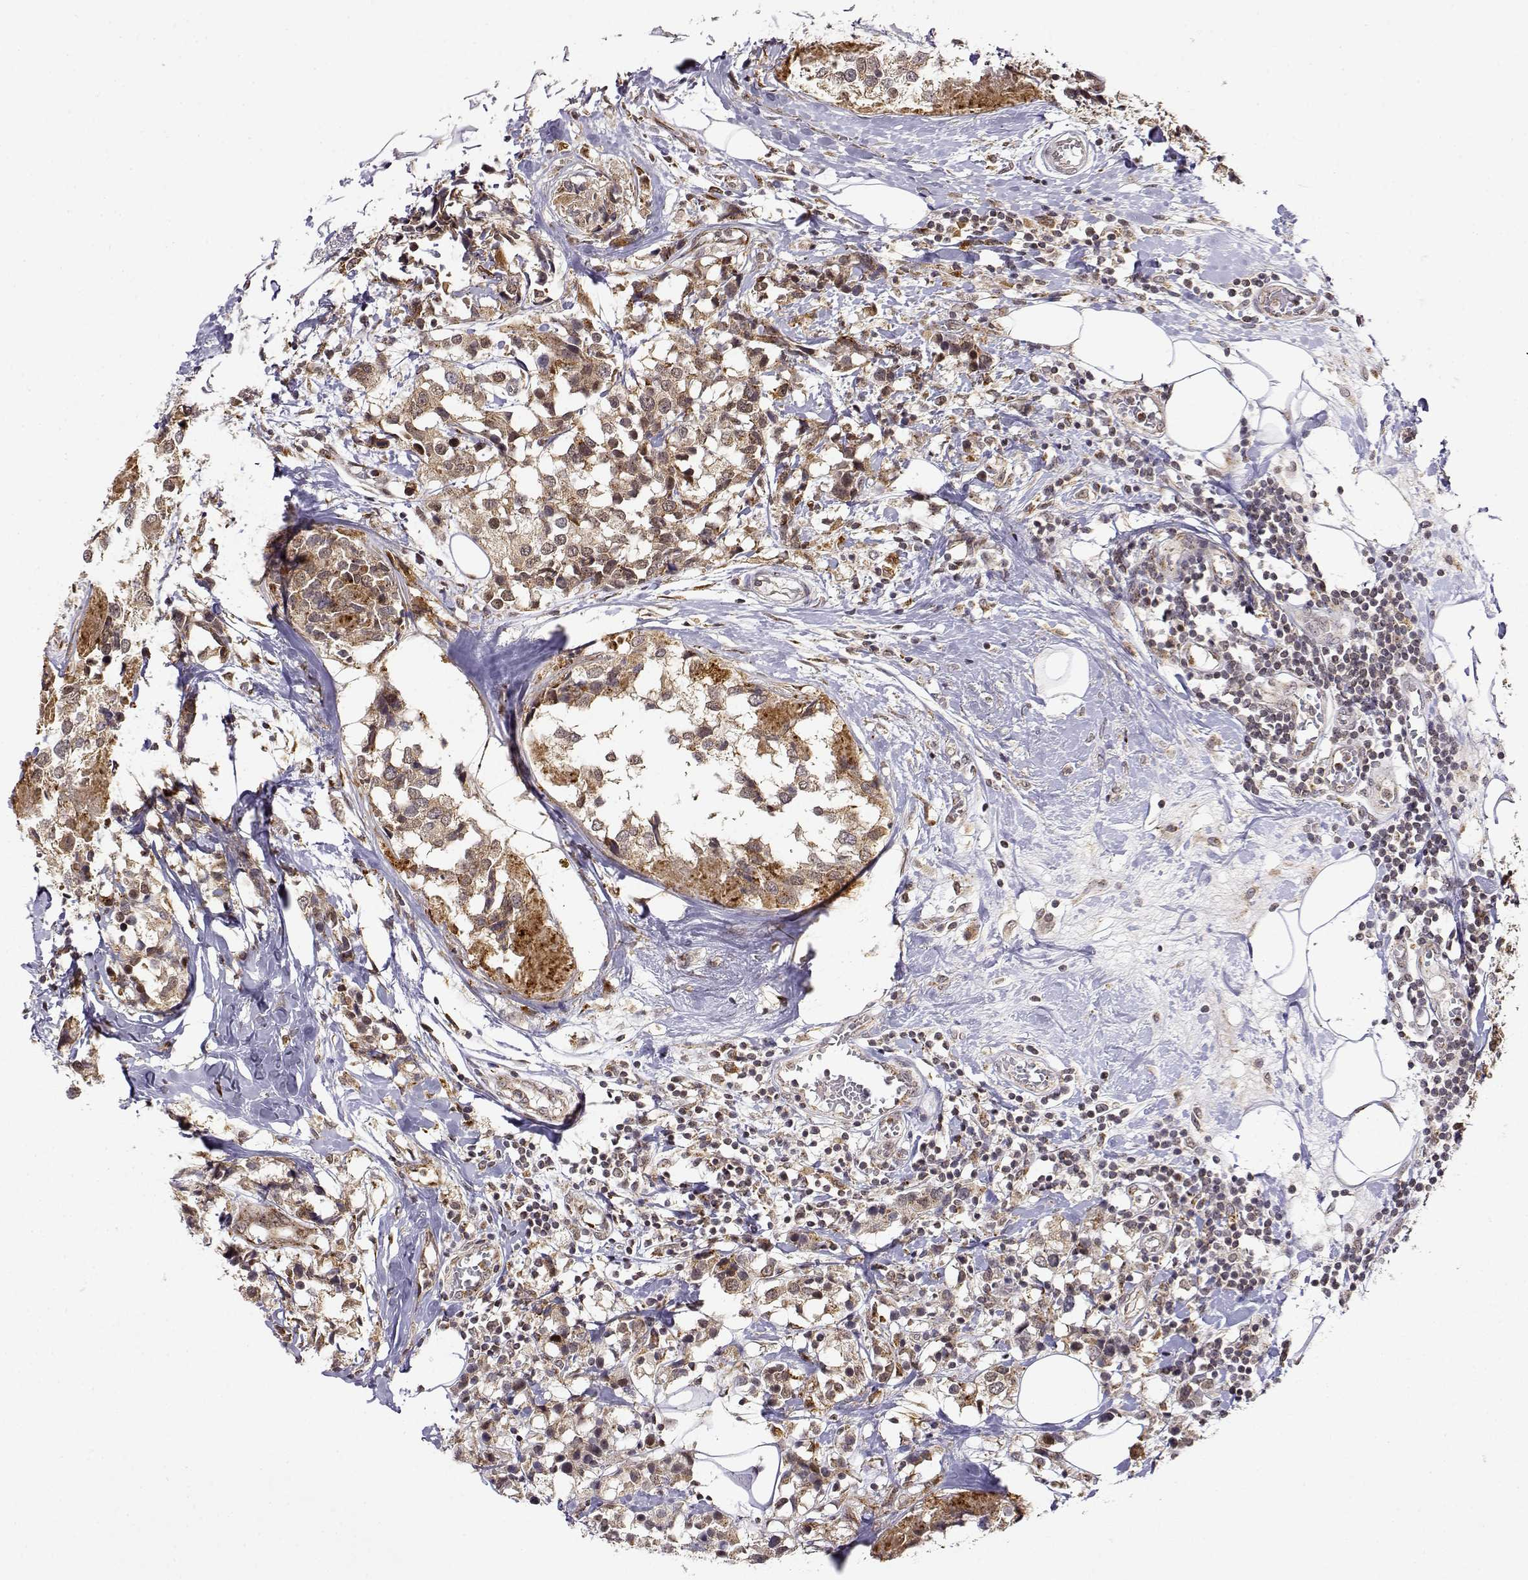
{"staining": {"intensity": "moderate", "quantity": ">75%", "location": "cytoplasmic/membranous"}, "tissue": "breast cancer", "cell_type": "Tumor cells", "image_type": "cancer", "snomed": [{"axis": "morphology", "description": "Lobular carcinoma"}, {"axis": "topography", "description": "Breast"}], "caption": "The immunohistochemical stain labels moderate cytoplasmic/membranous positivity in tumor cells of lobular carcinoma (breast) tissue. The protein of interest is shown in brown color, while the nuclei are stained blue.", "gene": "RNF13", "patient": {"sex": "female", "age": 59}}